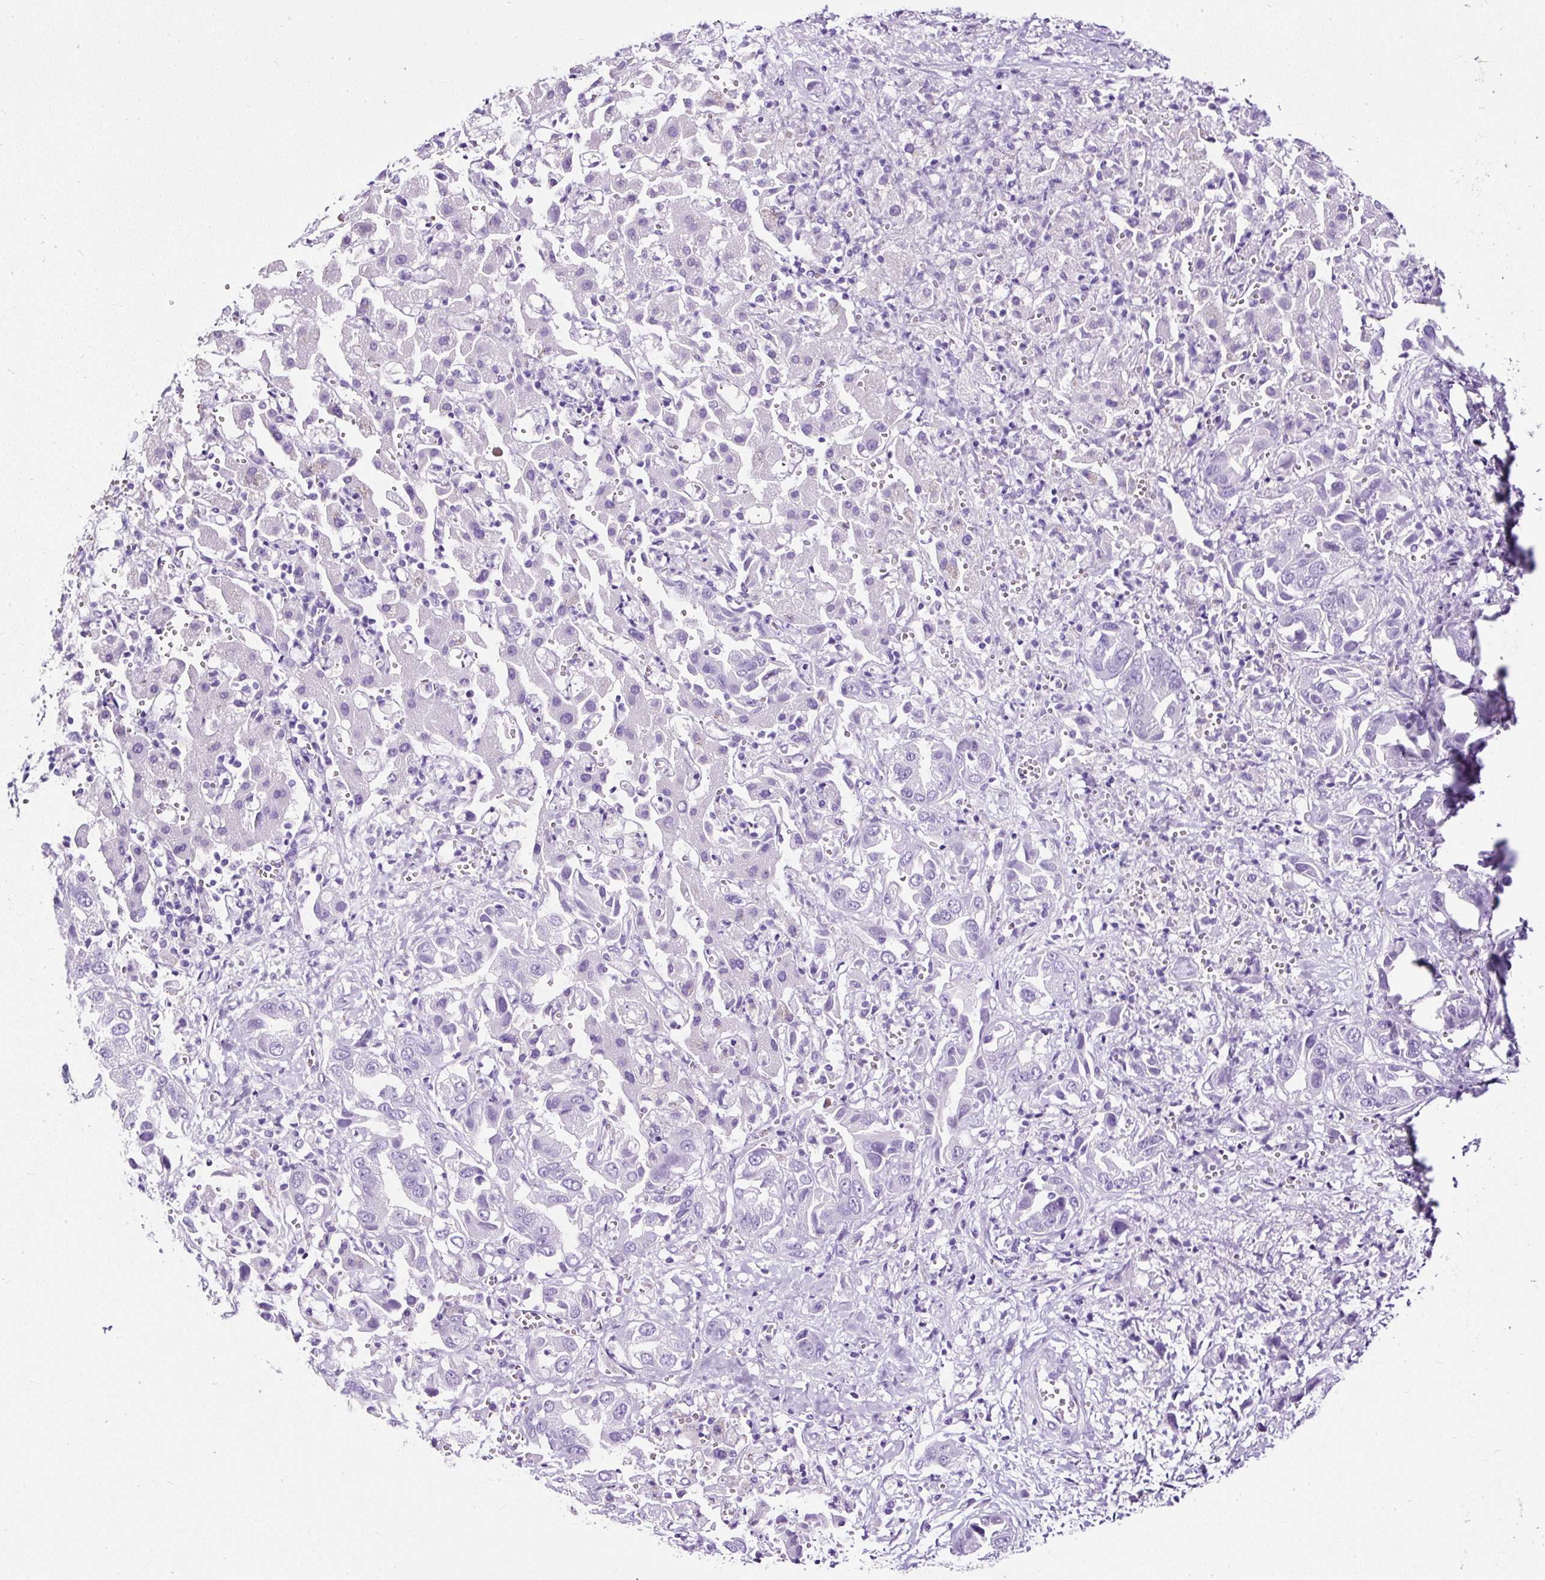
{"staining": {"intensity": "negative", "quantity": "none", "location": "none"}, "tissue": "liver cancer", "cell_type": "Tumor cells", "image_type": "cancer", "snomed": [{"axis": "morphology", "description": "Cholangiocarcinoma"}, {"axis": "topography", "description": "Liver"}], "caption": "Immunohistochemistry of liver cancer exhibits no positivity in tumor cells.", "gene": "NTS", "patient": {"sex": "female", "age": 52}}